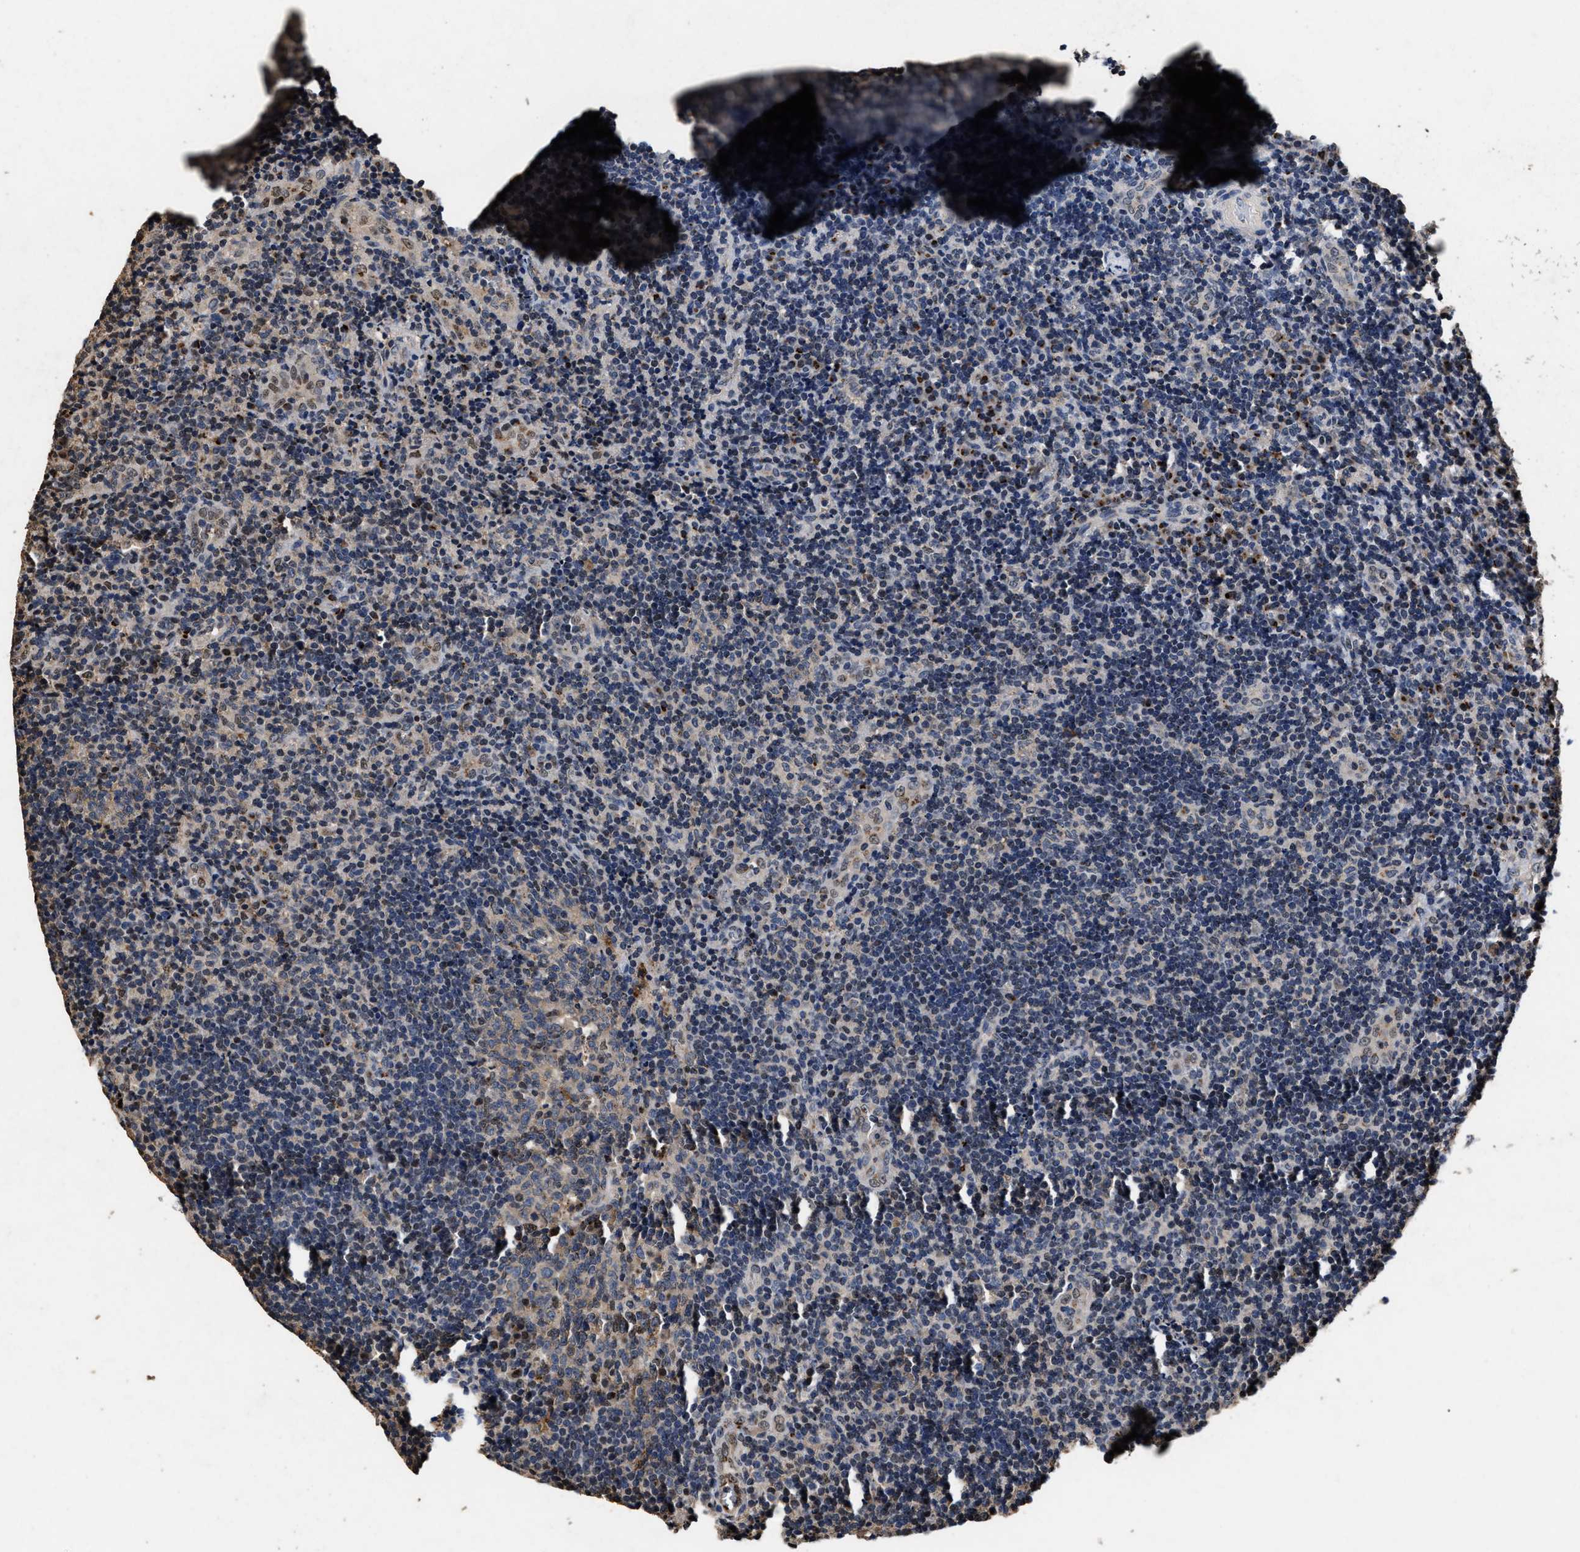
{"staining": {"intensity": "negative", "quantity": "none", "location": "none"}, "tissue": "lymphoma", "cell_type": "Tumor cells", "image_type": "cancer", "snomed": [{"axis": "morphology", "description": "Malignant lymphoma, non-Hodgkin's type, High grade"}, {"axis": "topography", "description": "Tonsil"}], "caption": "Micrograph shows no protein staining in tumor cells of lymphoma tissue.", "gene": "TPST2", "patient": {"sex": "female", "age": 36}}